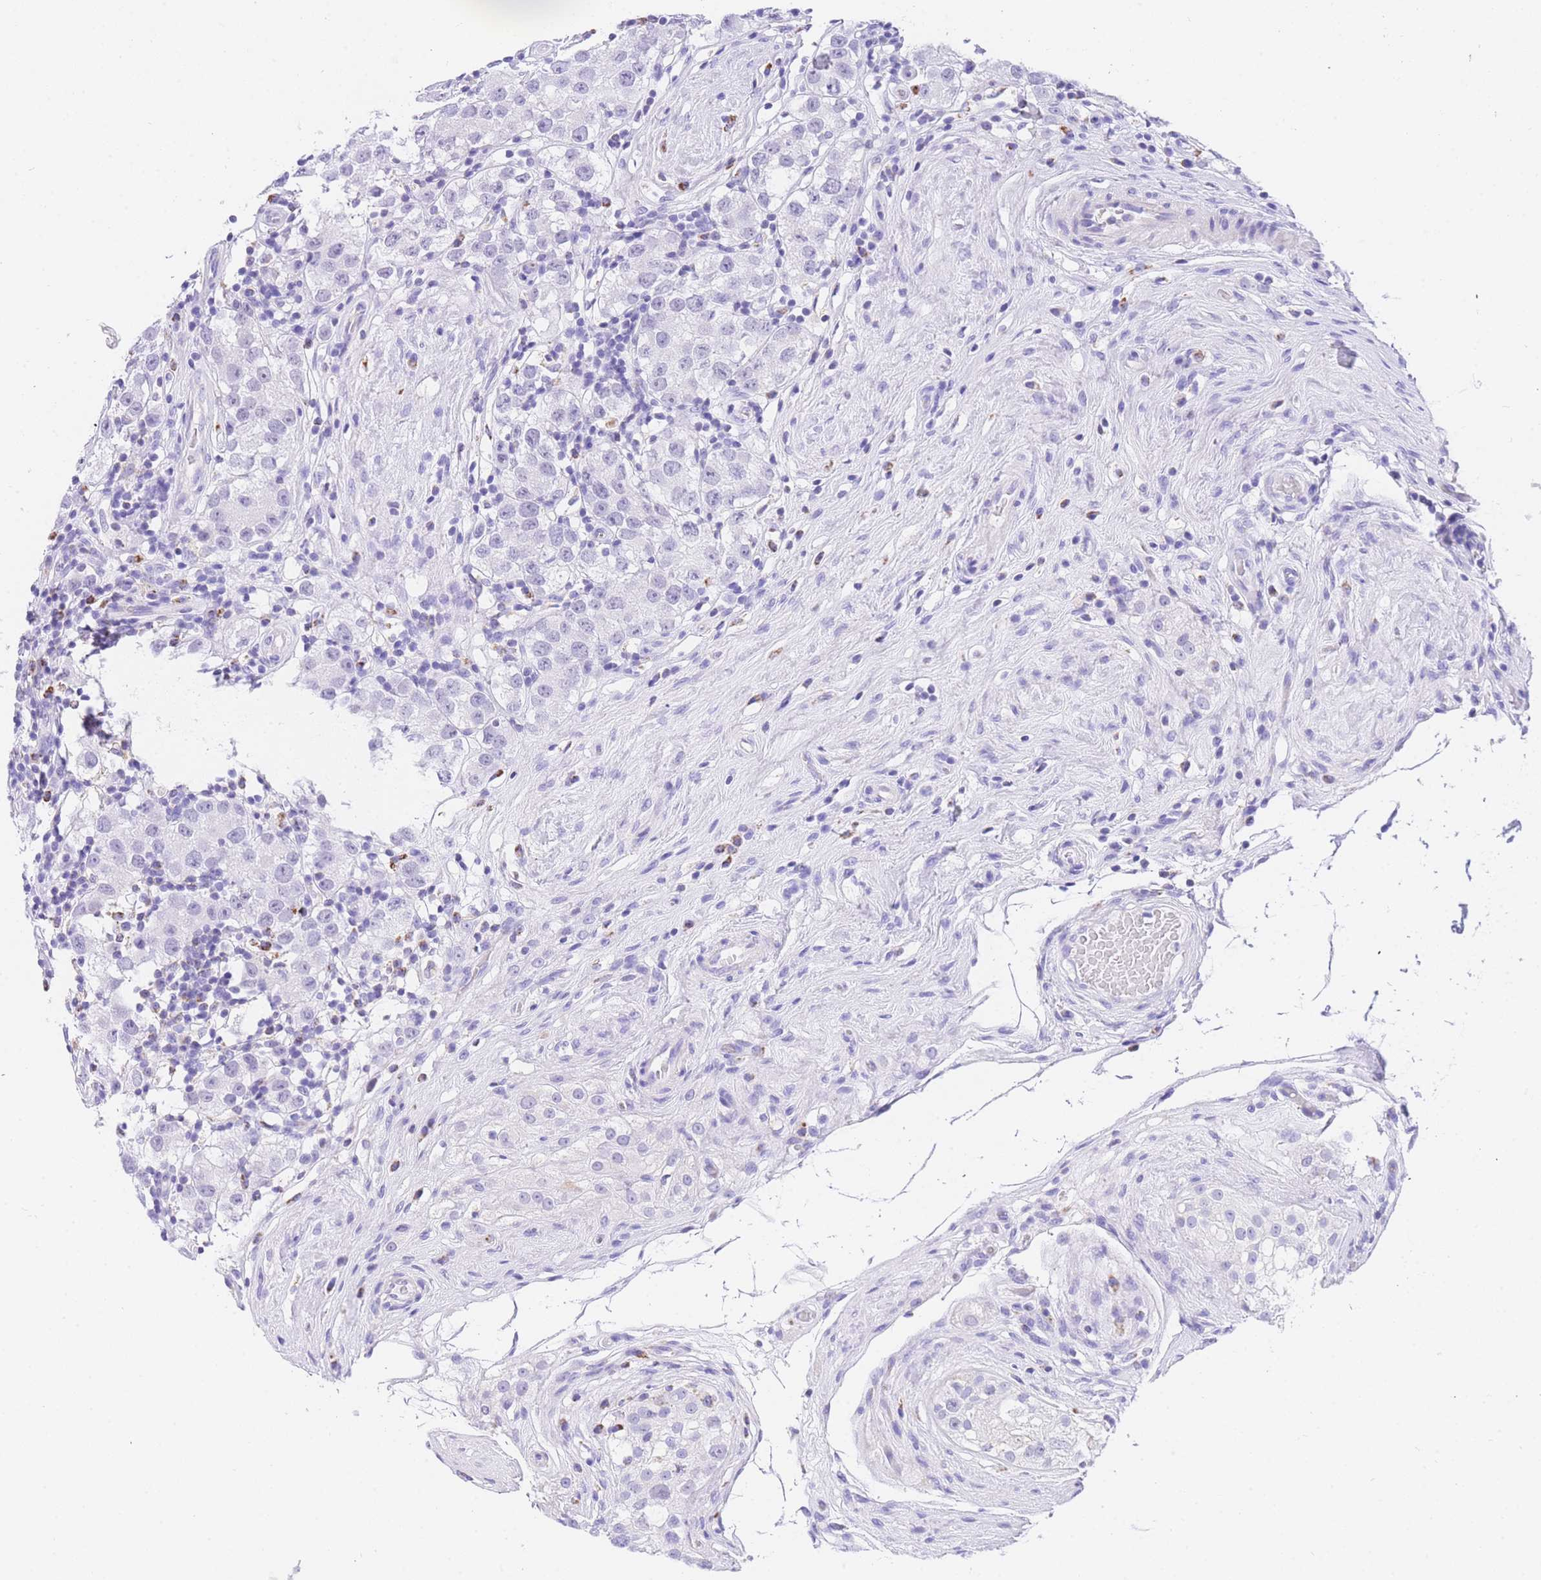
{"staining": {"intensity": "negative", "quantity": "none", "location": "none"}, "tissue": "testis cancer", "cell_type": "Tumor cells", "image_type": "cancer", "snomed": [{"axis": "morphology", "description": "Seminoma, NOS"}, {"axis": "topography", "description": "Testis"}], "caption": "DAB immunohistochemical staining of testis seminoma displays no significant expression in tumor cells.", "gene": "NKD2", "patient": {"sex": "male", "age": 34}}